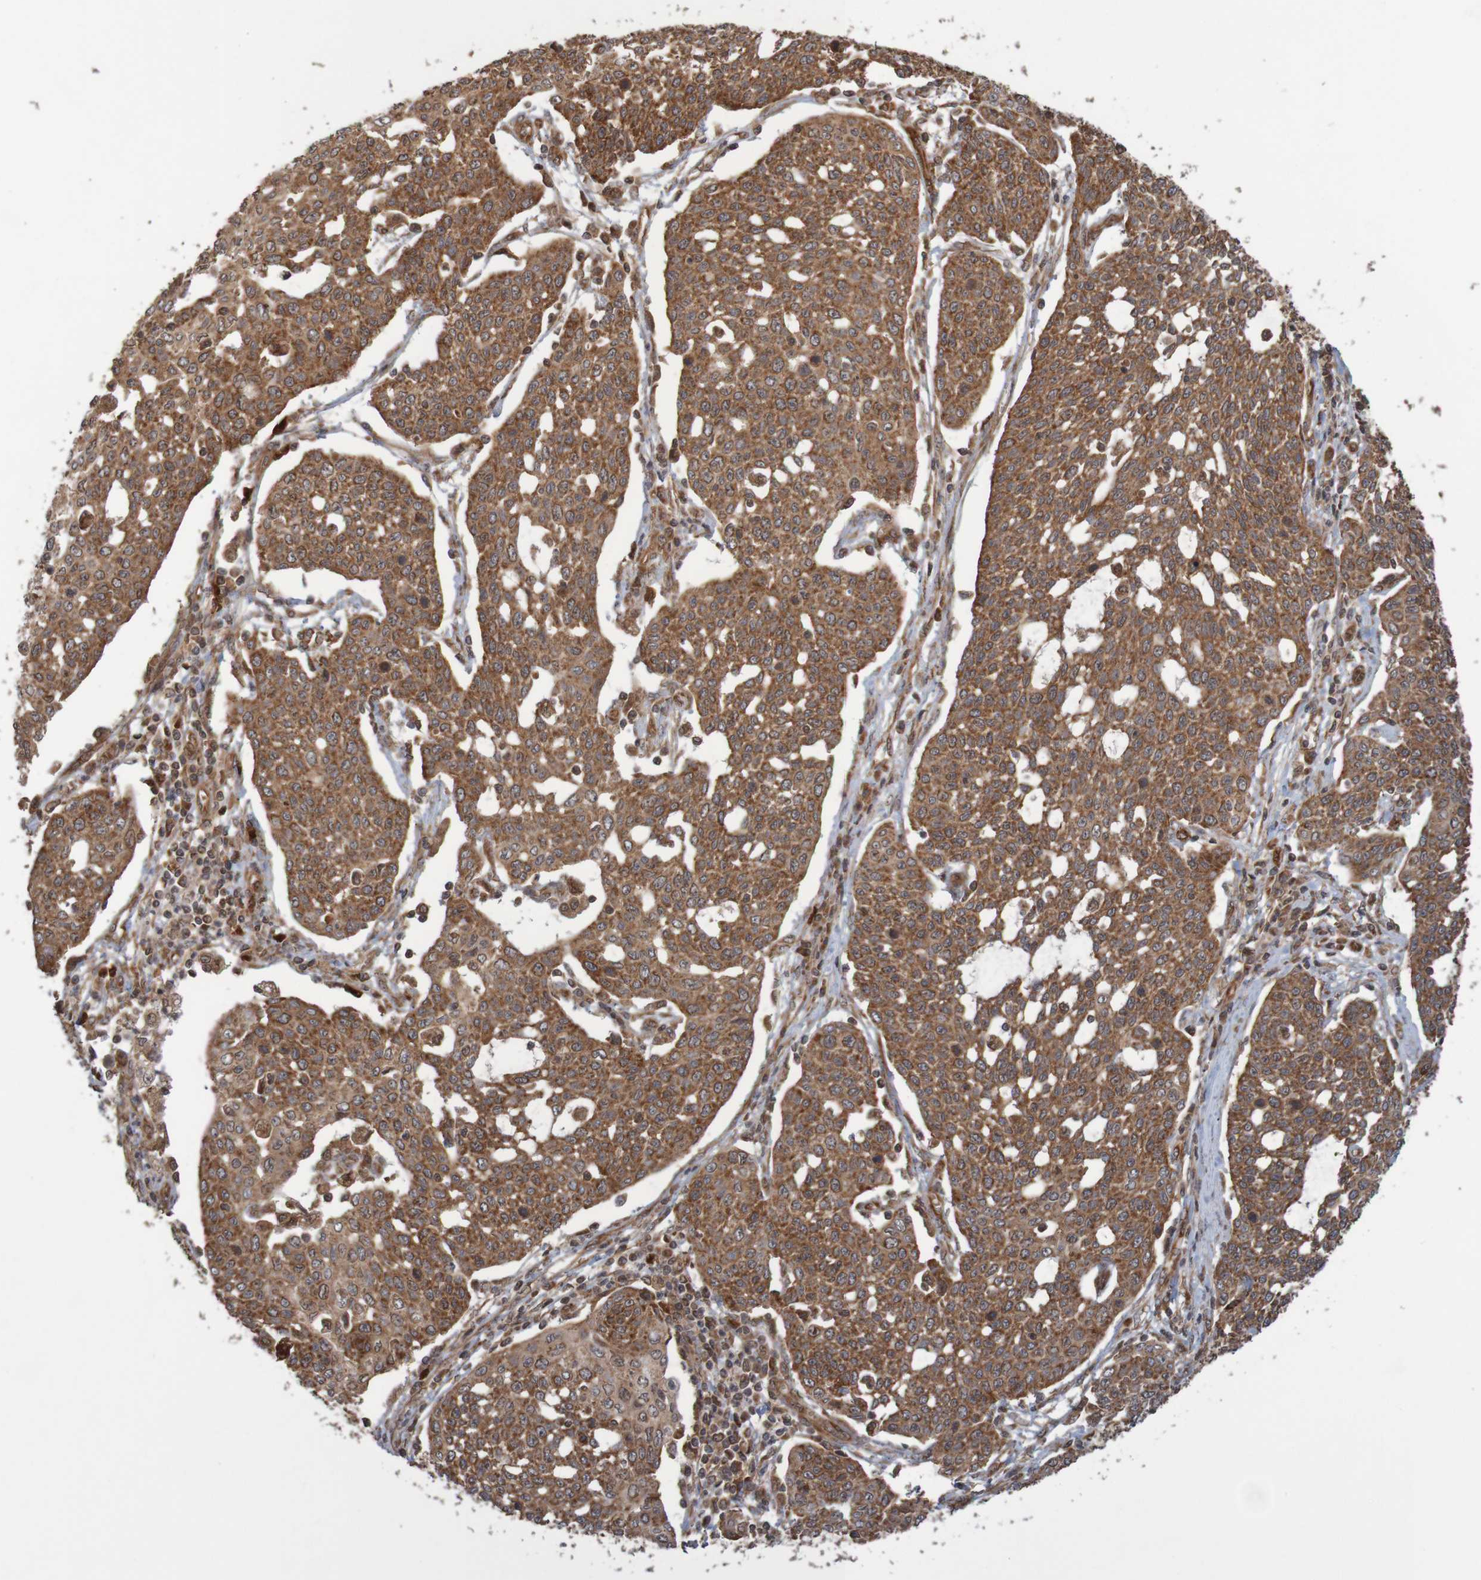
{"staining": {"intensity": "strong", "quantity": ">75%", "location": "cytoplasmic/membranous"}, "tissue": "cervical cancer", "cell_type": "Tumor cells", "image_type": "cancer", "snomed": [{"axis": "morphology", "description": "Squamous cell carcinoma, NOS"}, {"axis": "topography", "description": "Cervix"}], "caption": "Immunohistochemical staining of cervical cancer shows high levels of strong cytoplasmic/membranous positivity in approximately >75% of tumor cells. (Brightfield microscopy of DAB IHC at high magnification).", "gene": "MRPL52", "patient": {"sex": "female", "age": 34}}